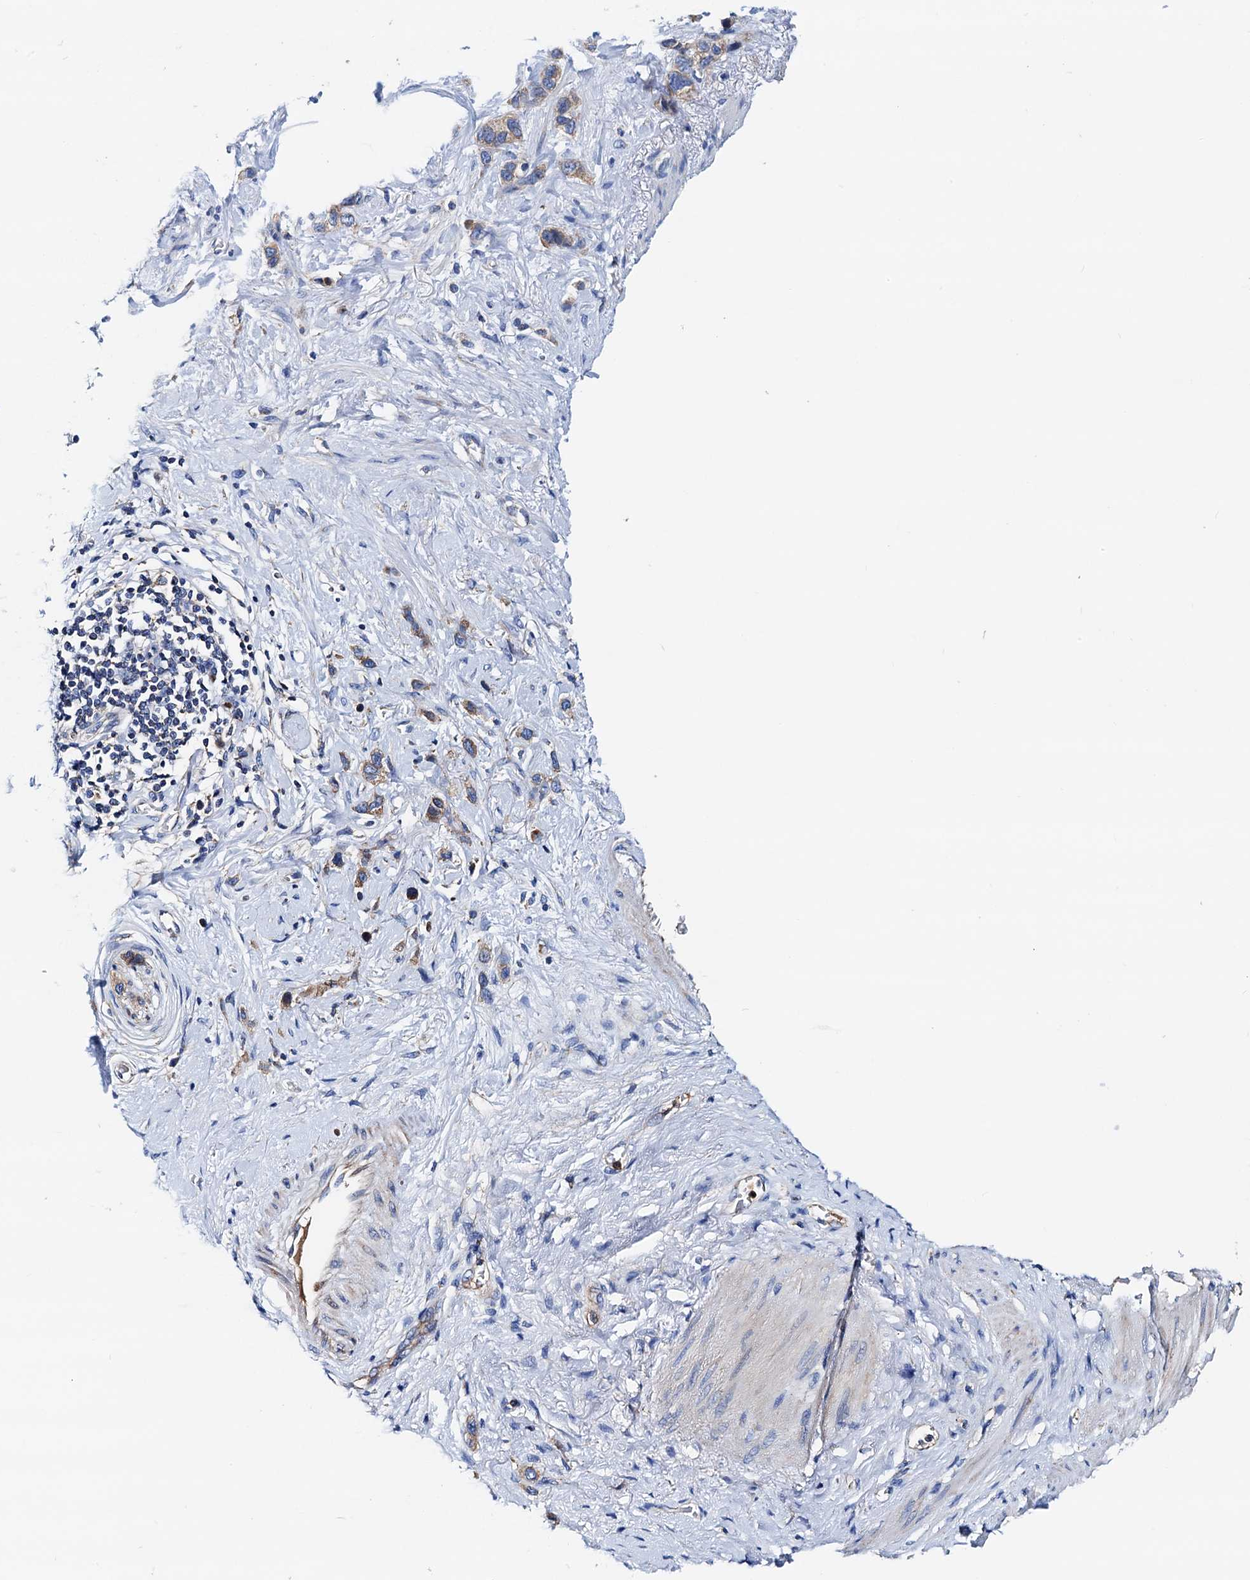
{"staining": {"intensity": "moderate", "quantity": ">75%", "location": "cytoplasmic/membranous"}, "tissue": "stomach cancer", "cell_type": "Tumor cells", "image_type": "cancer", "snomed": [{"axis": "morphology", "description": "Adenocarcinoma, NOS"}, {"axis": "morphology", "description": "Adenocarcinoma, High grade"}, {"axis": "topography", "description": "Stomach, upper"}, {"axis": "topography", "description": "Stomach, lower"}], "caption": "Protein expression analysis of human stomach cancer (adenocarcinoma) reveals moderate cytoplasmic/membranous staining in approximately >75% of tumor cells. The staining was performed using DAB to visualize the protein expression in brown, while the nuclei were stained in blue with hematoxylin (Magnification: 20x).", "gene": "RASSF9", "patient": {"sex": "female", "age": 65}}